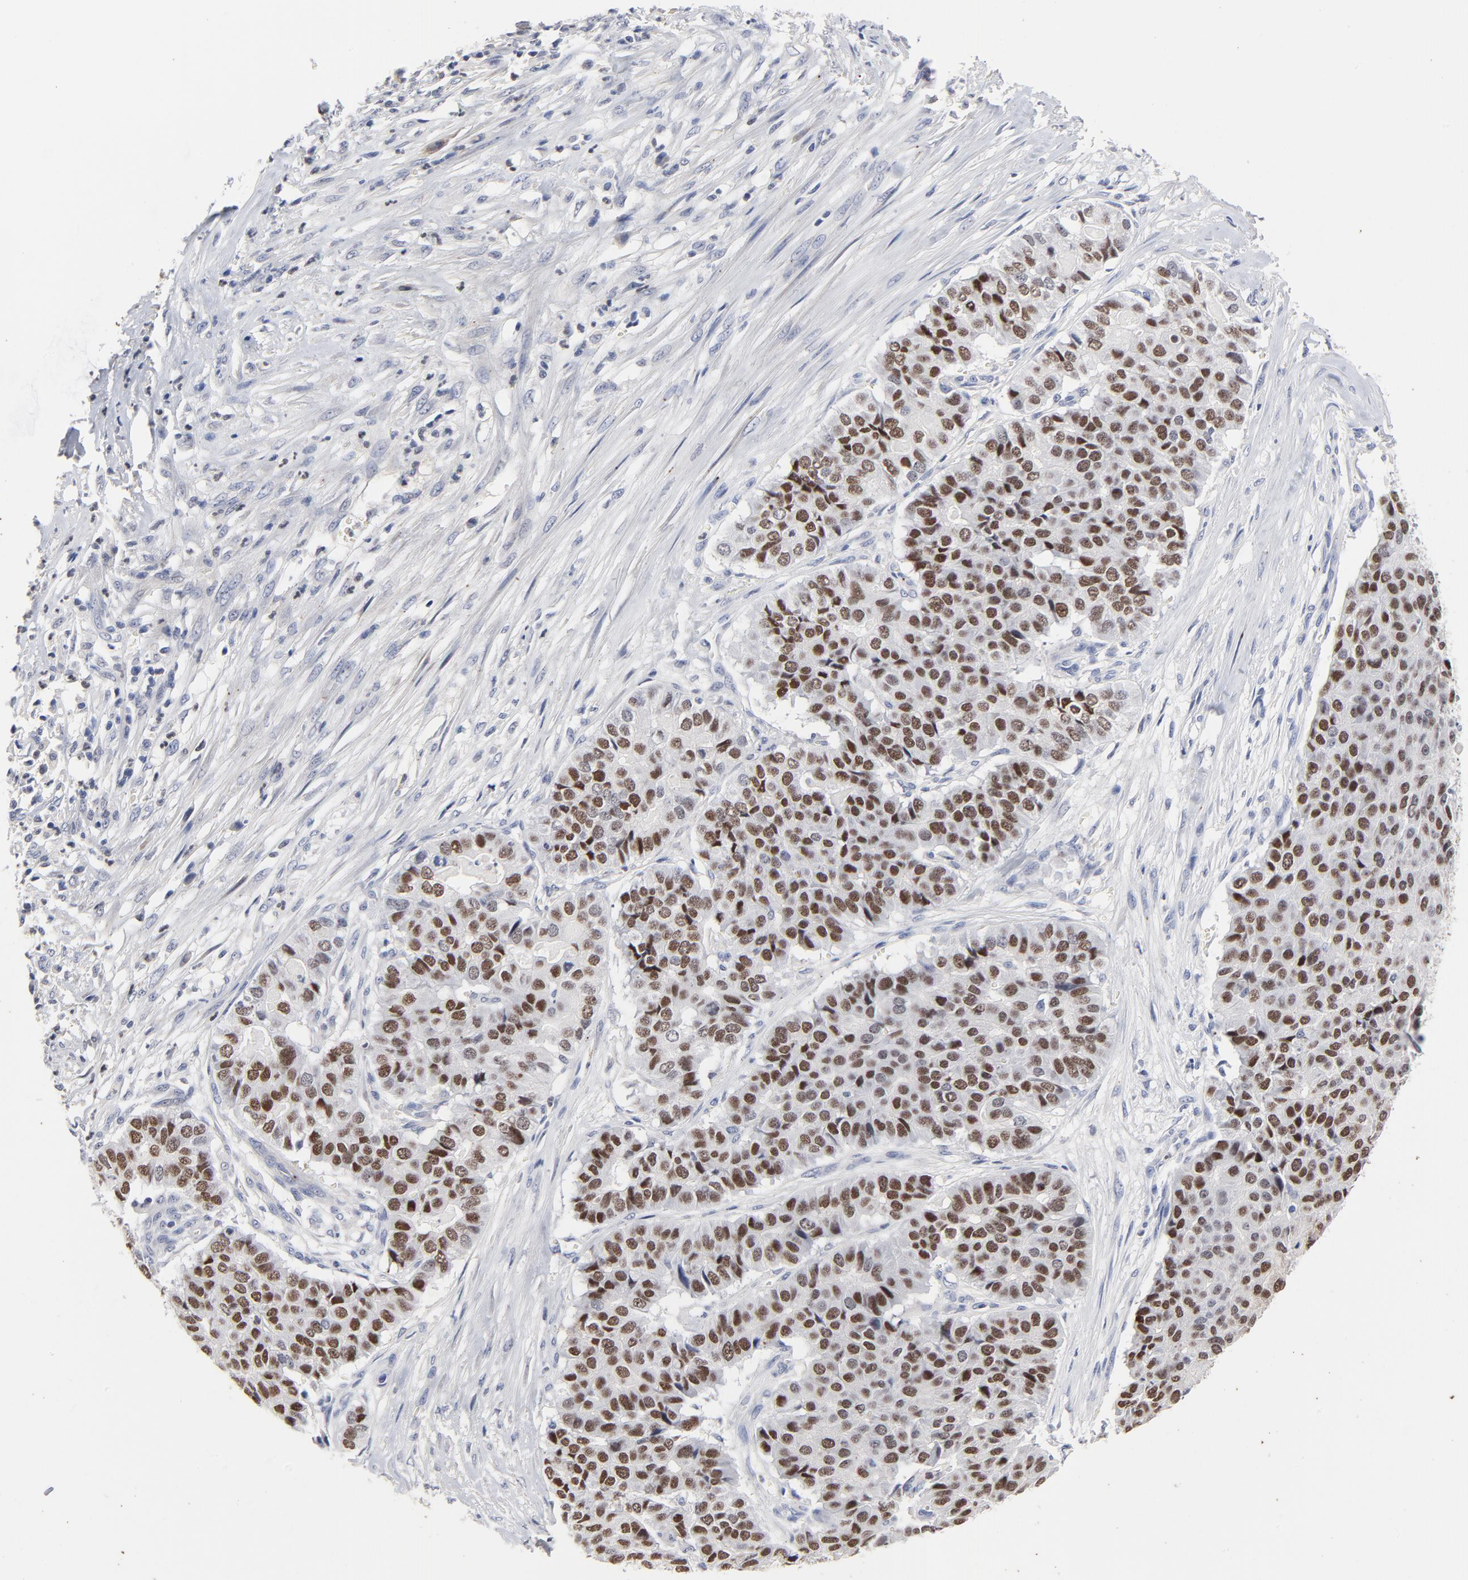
{"staining": {"intensity": "moderate", "quantity": ">75%", "location": "nuclear"}, "tissue": "pancreatic cancer", "cell_type": "Tumor cells", "image_type": "cancer", "snomed": [{"axis": "morphology", "description": "Adenocarcinoma, NOS"}, {"axis": "topography", "description": "Pancreas"}], "caption": "High-power microscopy captured an immunohistochemistry histopathology image of adenocarcinoma (pancreatic), revealing moderate nuclear positivity in approximately >75% of tumor cells.", "gene": "AADAC", "patient": {"sex": "male", "age": 50}}